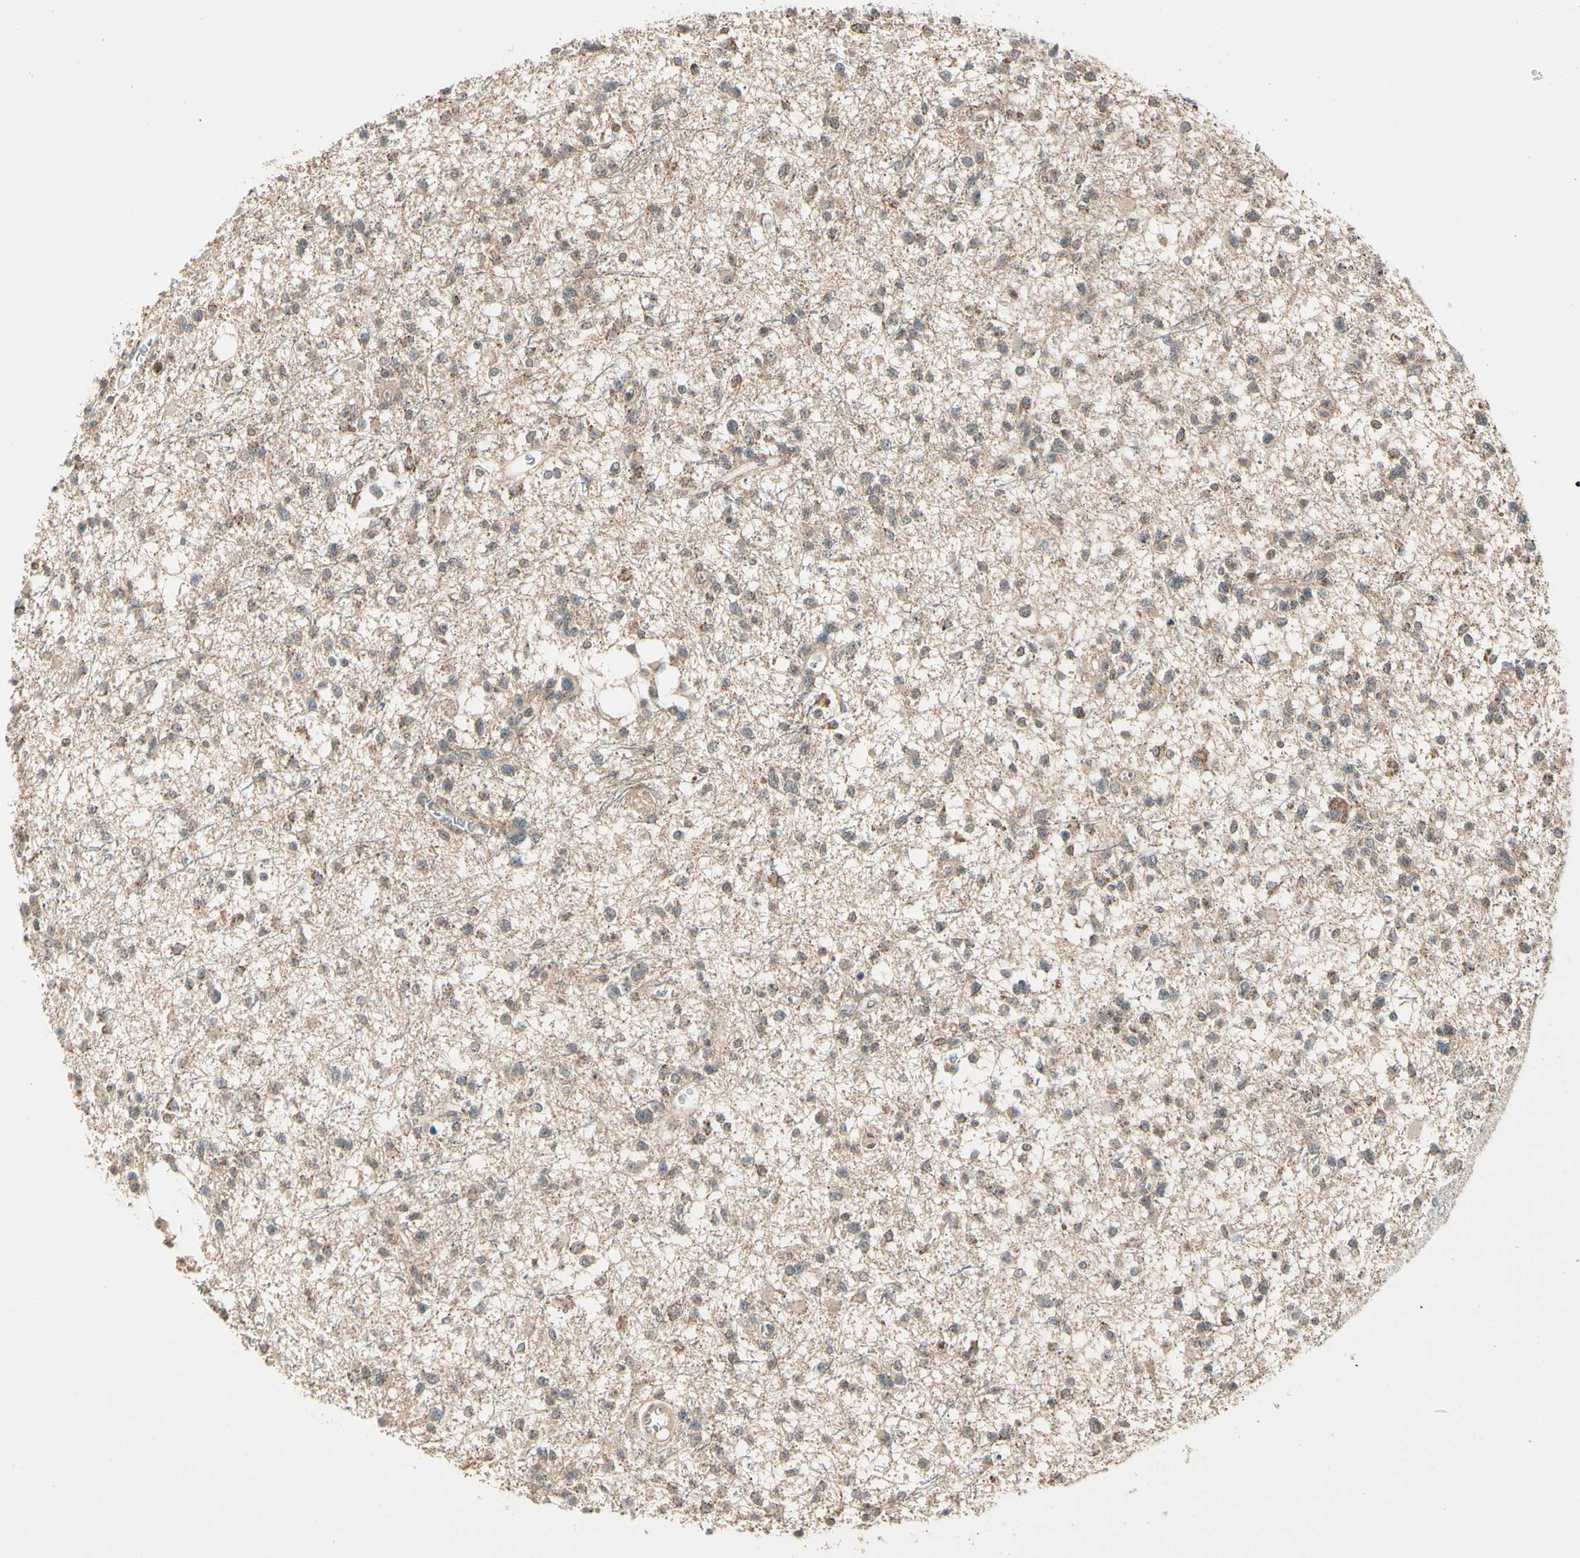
{"staining": {"intensity": "weak", "quantity": ">75%", "location": "cytoplasmic/membranous,nuclear"}, "tissue": "glioma", "cell_type": "Tumor cells", "image_type": "cancer", "snomed": [{"axis": "morphology", "description": "Glioma, malignant, Low grade"}, {"axis": "topography", "description": "Brain"}], "caption": "Tumor cells reveal low levels of weak cytoplasmic/membranous and nuclear staining in about >75% of cells in human glioma. (Brightfield microscopy of DAB IHC at high magnification).", "gene": "ZSCAN12", "patient": {"sex": "female", "age": 22}}